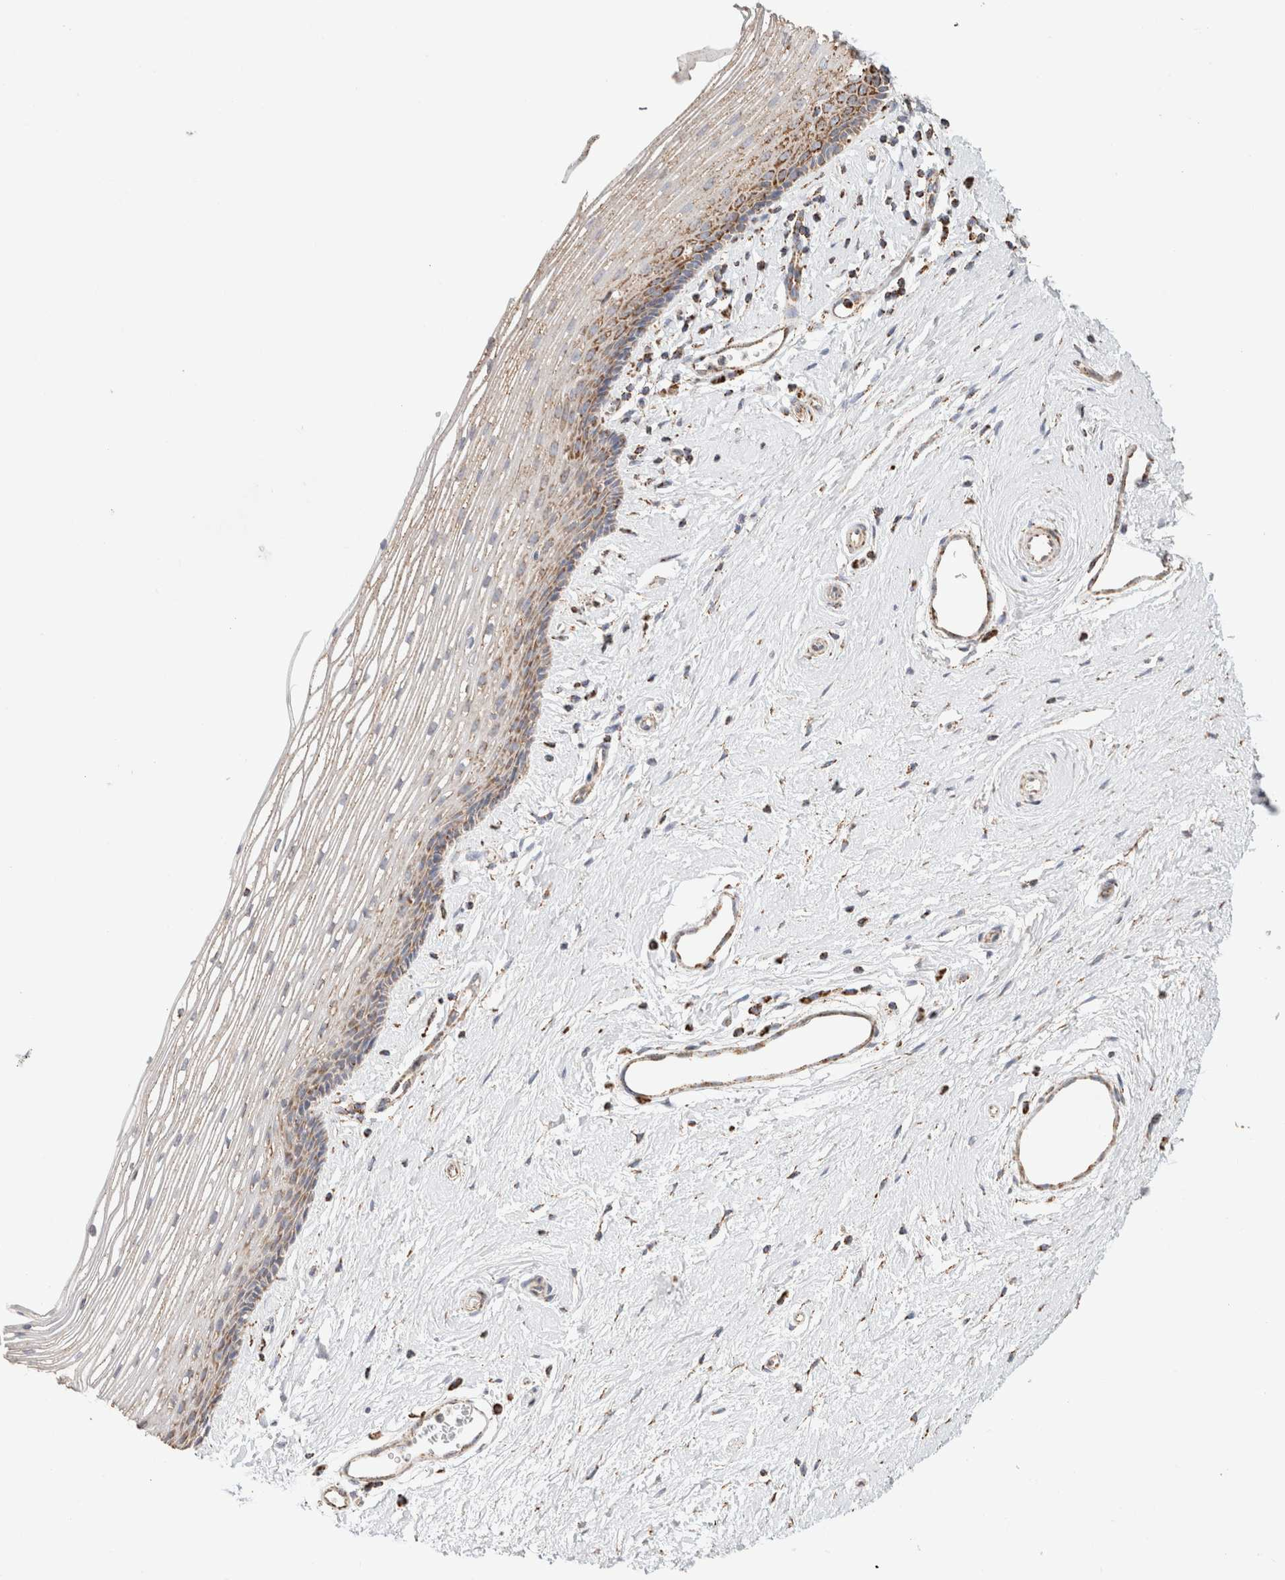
{"staining": {"intensity": "moderate", "quantity": "25%-75%", "location": "cytoplasmic/membranous"}, "tissue": "vagina", "cell_type": "Squamous epithelial cells", "image_type": "normal", "snomed": [{"axis": "morphology", "description": "Normal tissue, NOS"}, {"axis": "topography", "description": "Vagina"}], "caption": "Moderate cytoplasmic/membranous protein positivity is appreciated in approximately 25%-75% of squamous epithelial cells in vagina. (DAB IHC with brightfield microscopy, high magnification).", "gene": "C1QBP", "patient": {"sex": "female", "age": 46}}